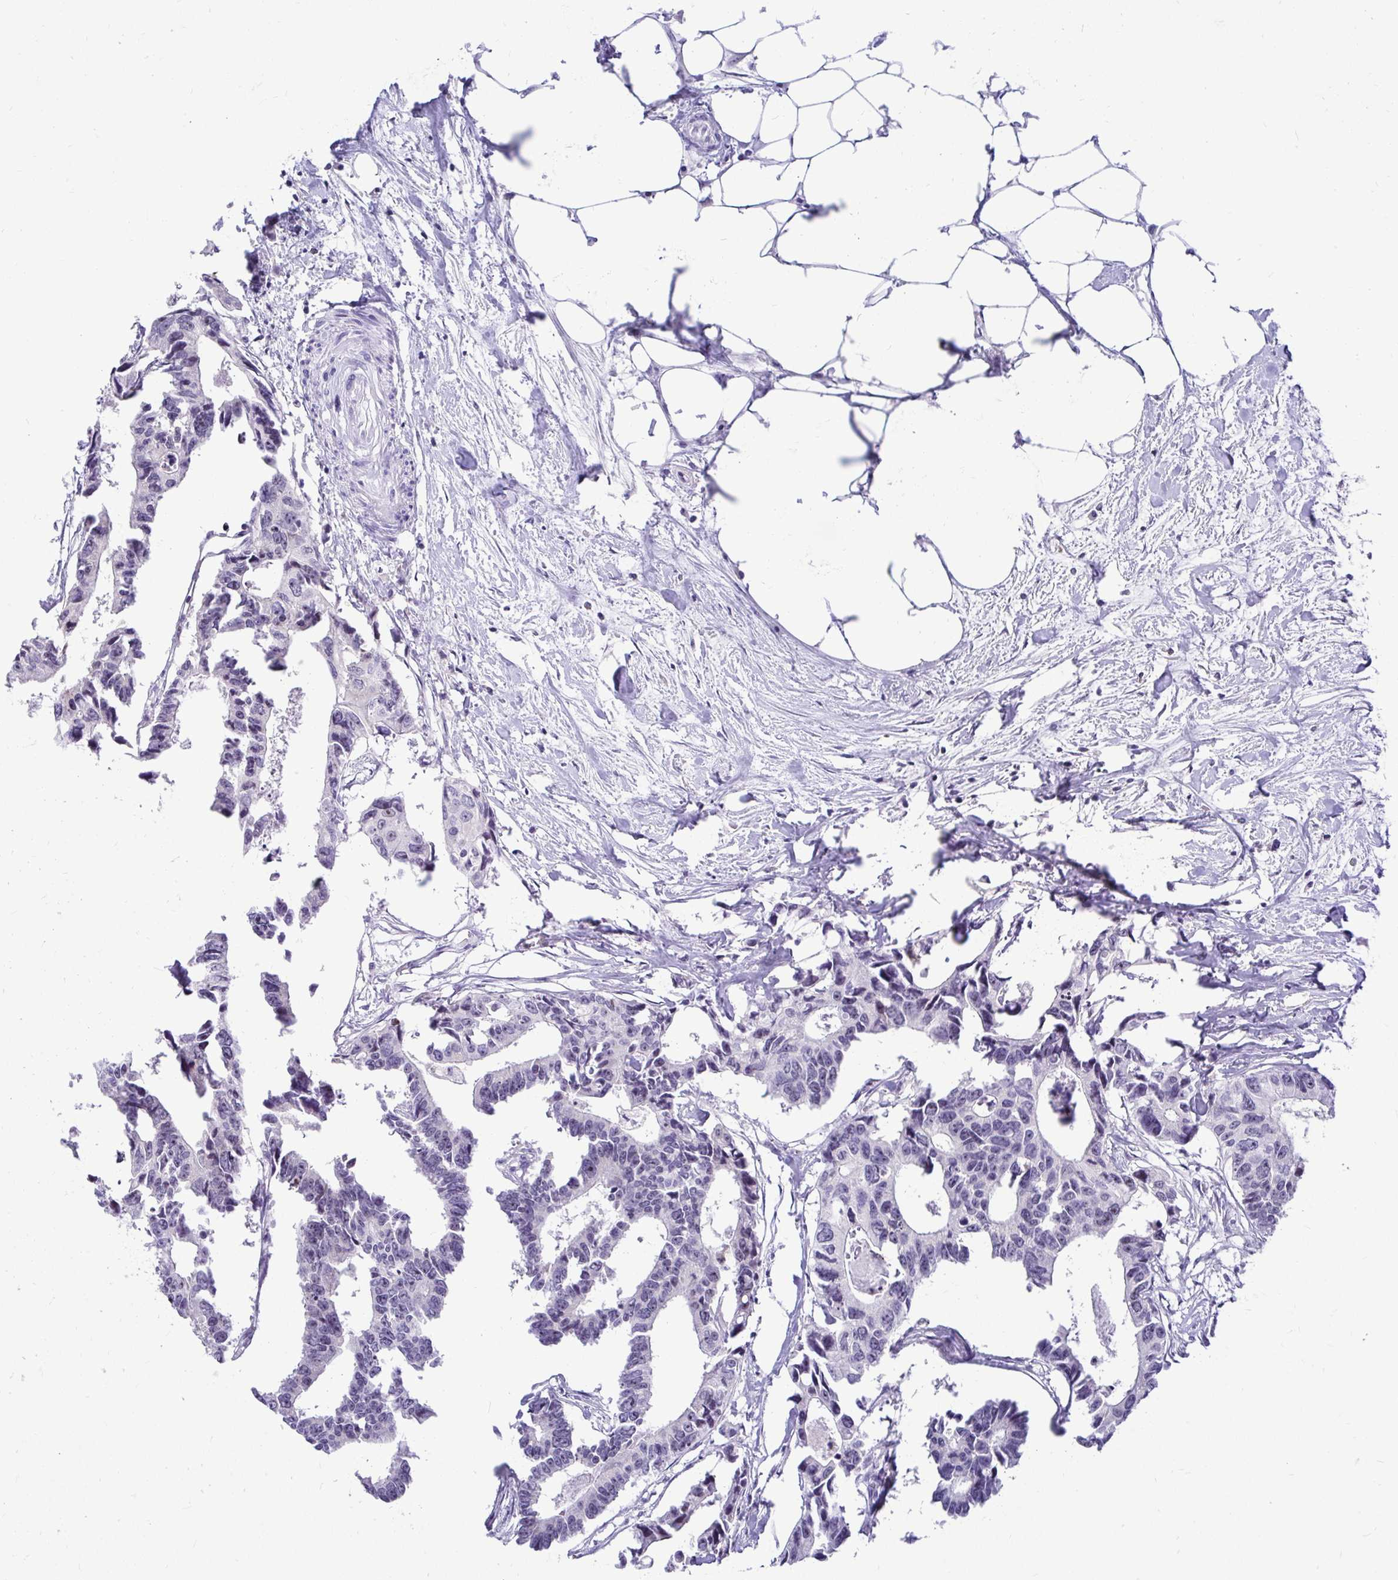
{"staining": {"intensity": "negative", "quantity": "none", "location": "none"}, "tissue": "colorectal cancer", "cell_type": "Tumor cells", "image_type": "cancer", "snomed": [{"axis": "morphology", "description": "Adenocarcinoma, NOS"}, {"axis": "topography", "description": "Rectum"}], "caption": "Micrograph shows no protein staining in tumor cells of colorectal adenocarcinoma tissue.", "gene": "NIFK", "patient": {"sex": "male", "age": 57}}